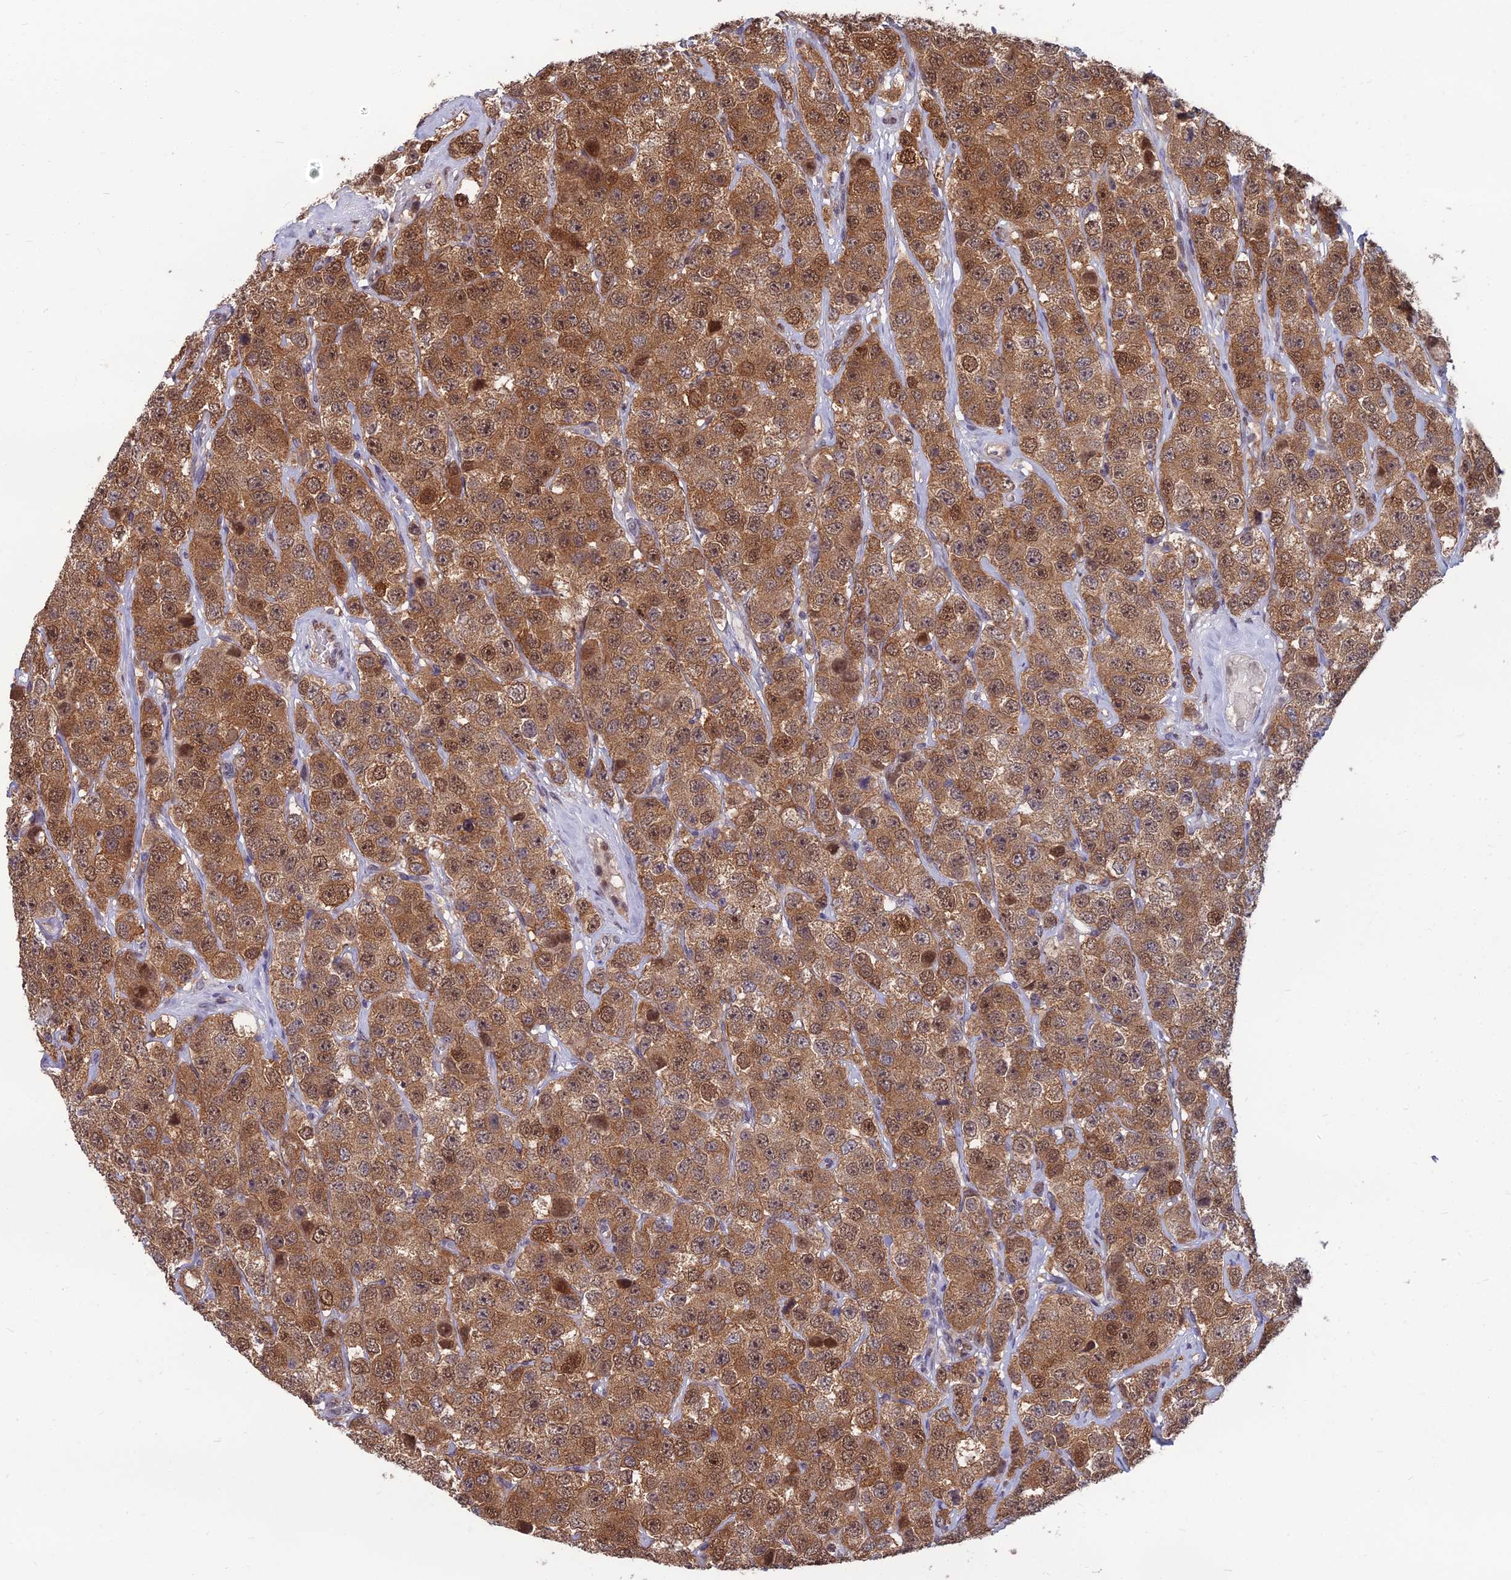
{"staining": {"intensity": "moderate", "quantity": ">75%", "location": "cytoplasmic/membranous,nuclear"}, "tissue": "testis cancer", "cell_type": "Tumor cells", "image_type": "cancer", "snomed": [{"axis": "morphology", "description": "Seminoma, NOS"}, {"axis": "topography", "description": "Testis"}], "caption": "Immunohistochemical staining of testis seminoma reveals medium levels of moderate cytoplasmic/membranous and nuclear staining in about >75% of tumor cells.", "gene": "NR4A3", "patient": {"sex": "male", "age": 28}}